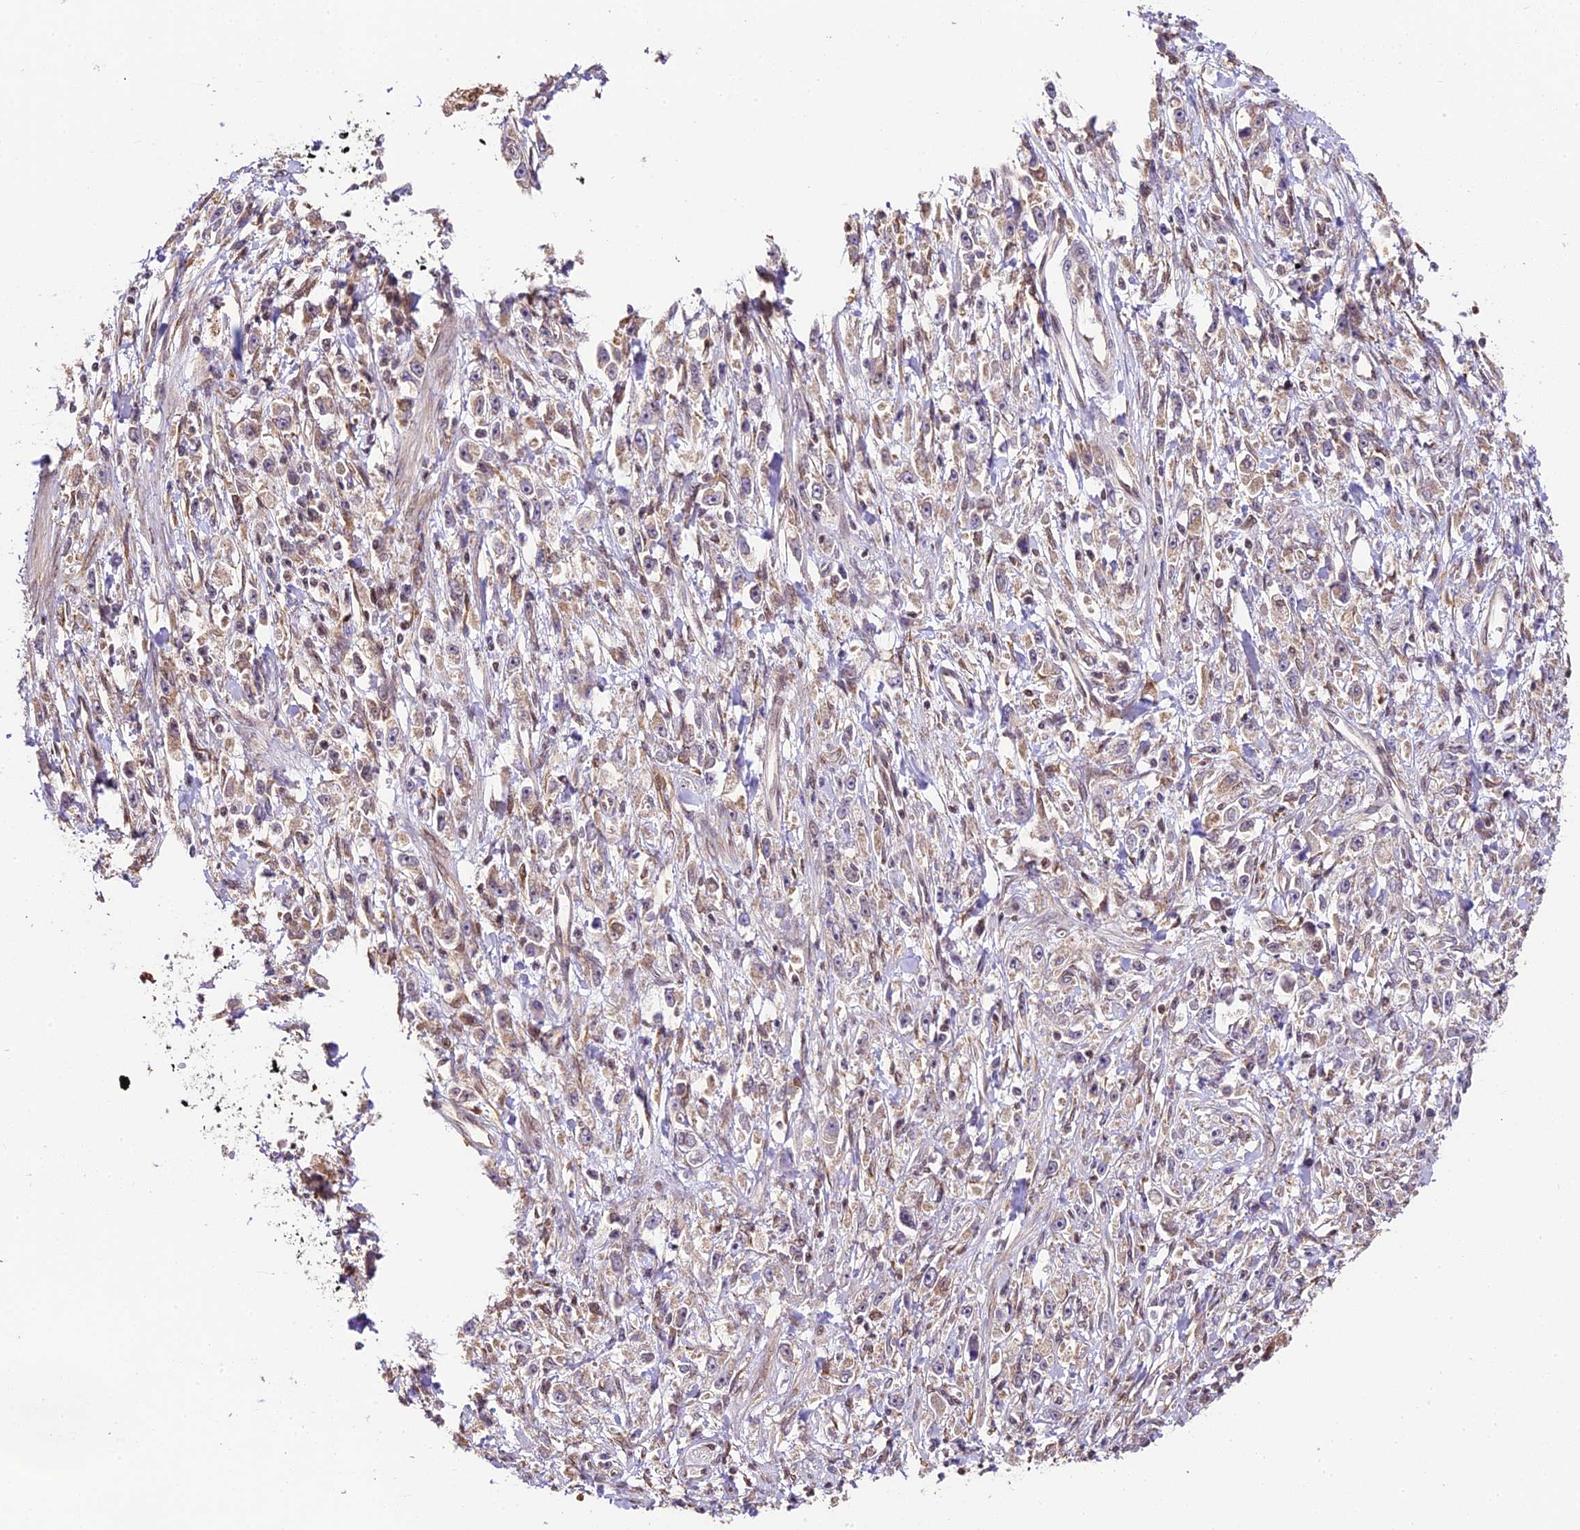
{"staining": {"intensity": "weak", "quantity": "25%-75%", "location": "cytoplasmic/membranous"}, "tissue": "stomach cancer", "cell_type": "Tumor cells", "image_type": "cancer", "snomed": [{"axis": "morphology", "description": "Adenocarcinoma, NOS"}, {"axis": "topography", "description": "Stomach"}], "caption": "Stomach cancer (adenocarcinoma) tissue reveals weak cytoplasmic/membranous positivity in about 25%-75% of tumor cells, visualized by immunohistochemistry.", "gene": "TRIM22", "patient": {"sex": "female", "age": 59}}